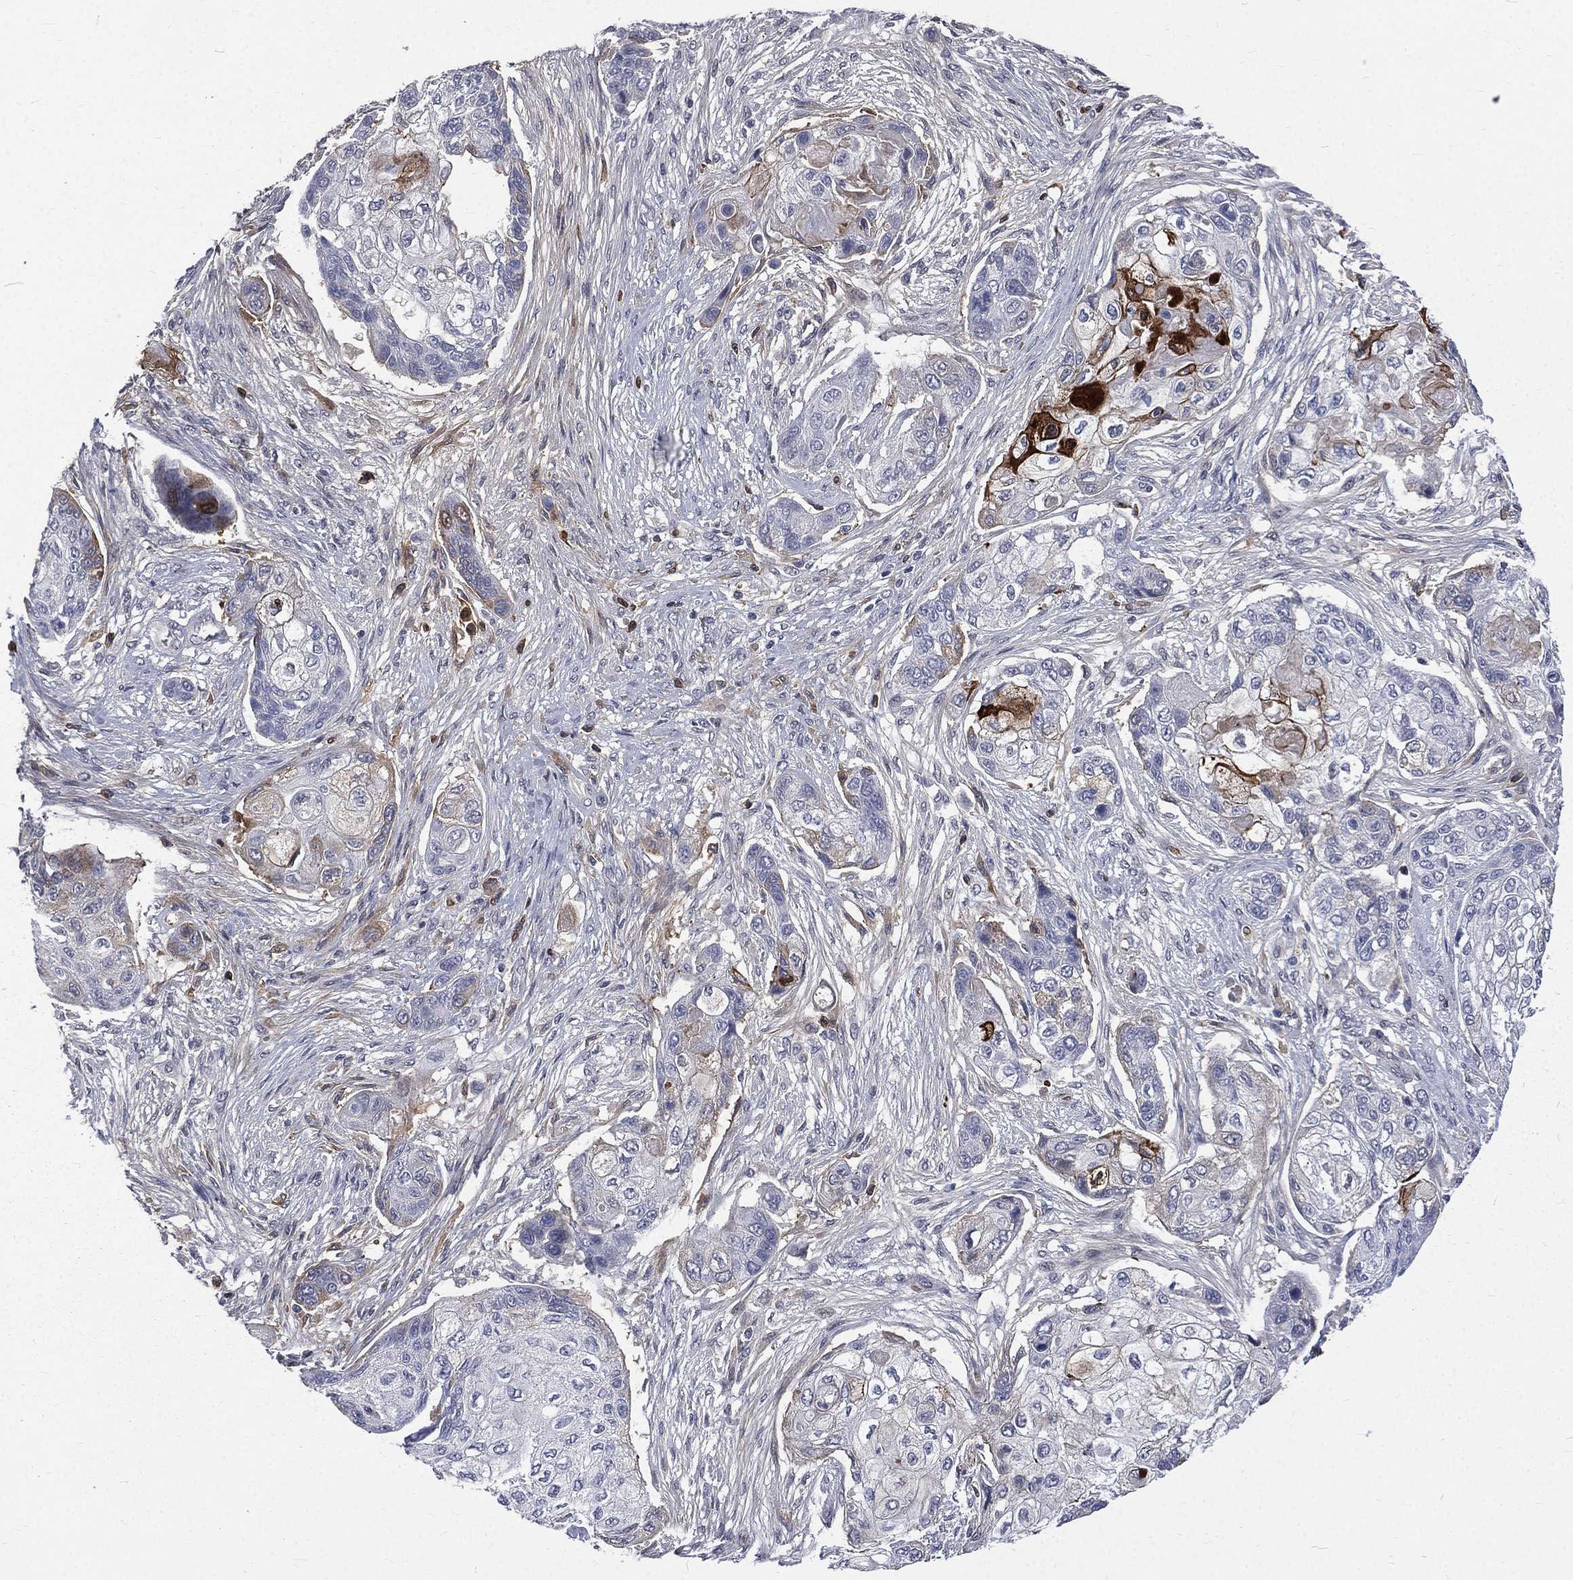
{"staining": {"intensity": "weak", "quantity": "<25%", "location": "cytoplasmic/membranous"}, "tissue": "lung cancer", "cell_type": "Tumor cells", "image_type": "cancer", "snomed": [{"axis": "morphology", "description": "Squamous cell carcinoma, NOS"}, {"axis": "topography", "description": "Lung"}], "caption": "High power microscopy image of an IHC photomicrograph of squamous cell carcinoma (lung), revealing no significant expression in tumor cells. (Stains: DAB (3,3'-diaminobenzidine) immunohistochemistry (IHC) with hematoxylin counter stain, Microscopy: brightfield microscopy at high magnification).", "gene": "FGG", "patient": {"sex": "male", "age": 69}}